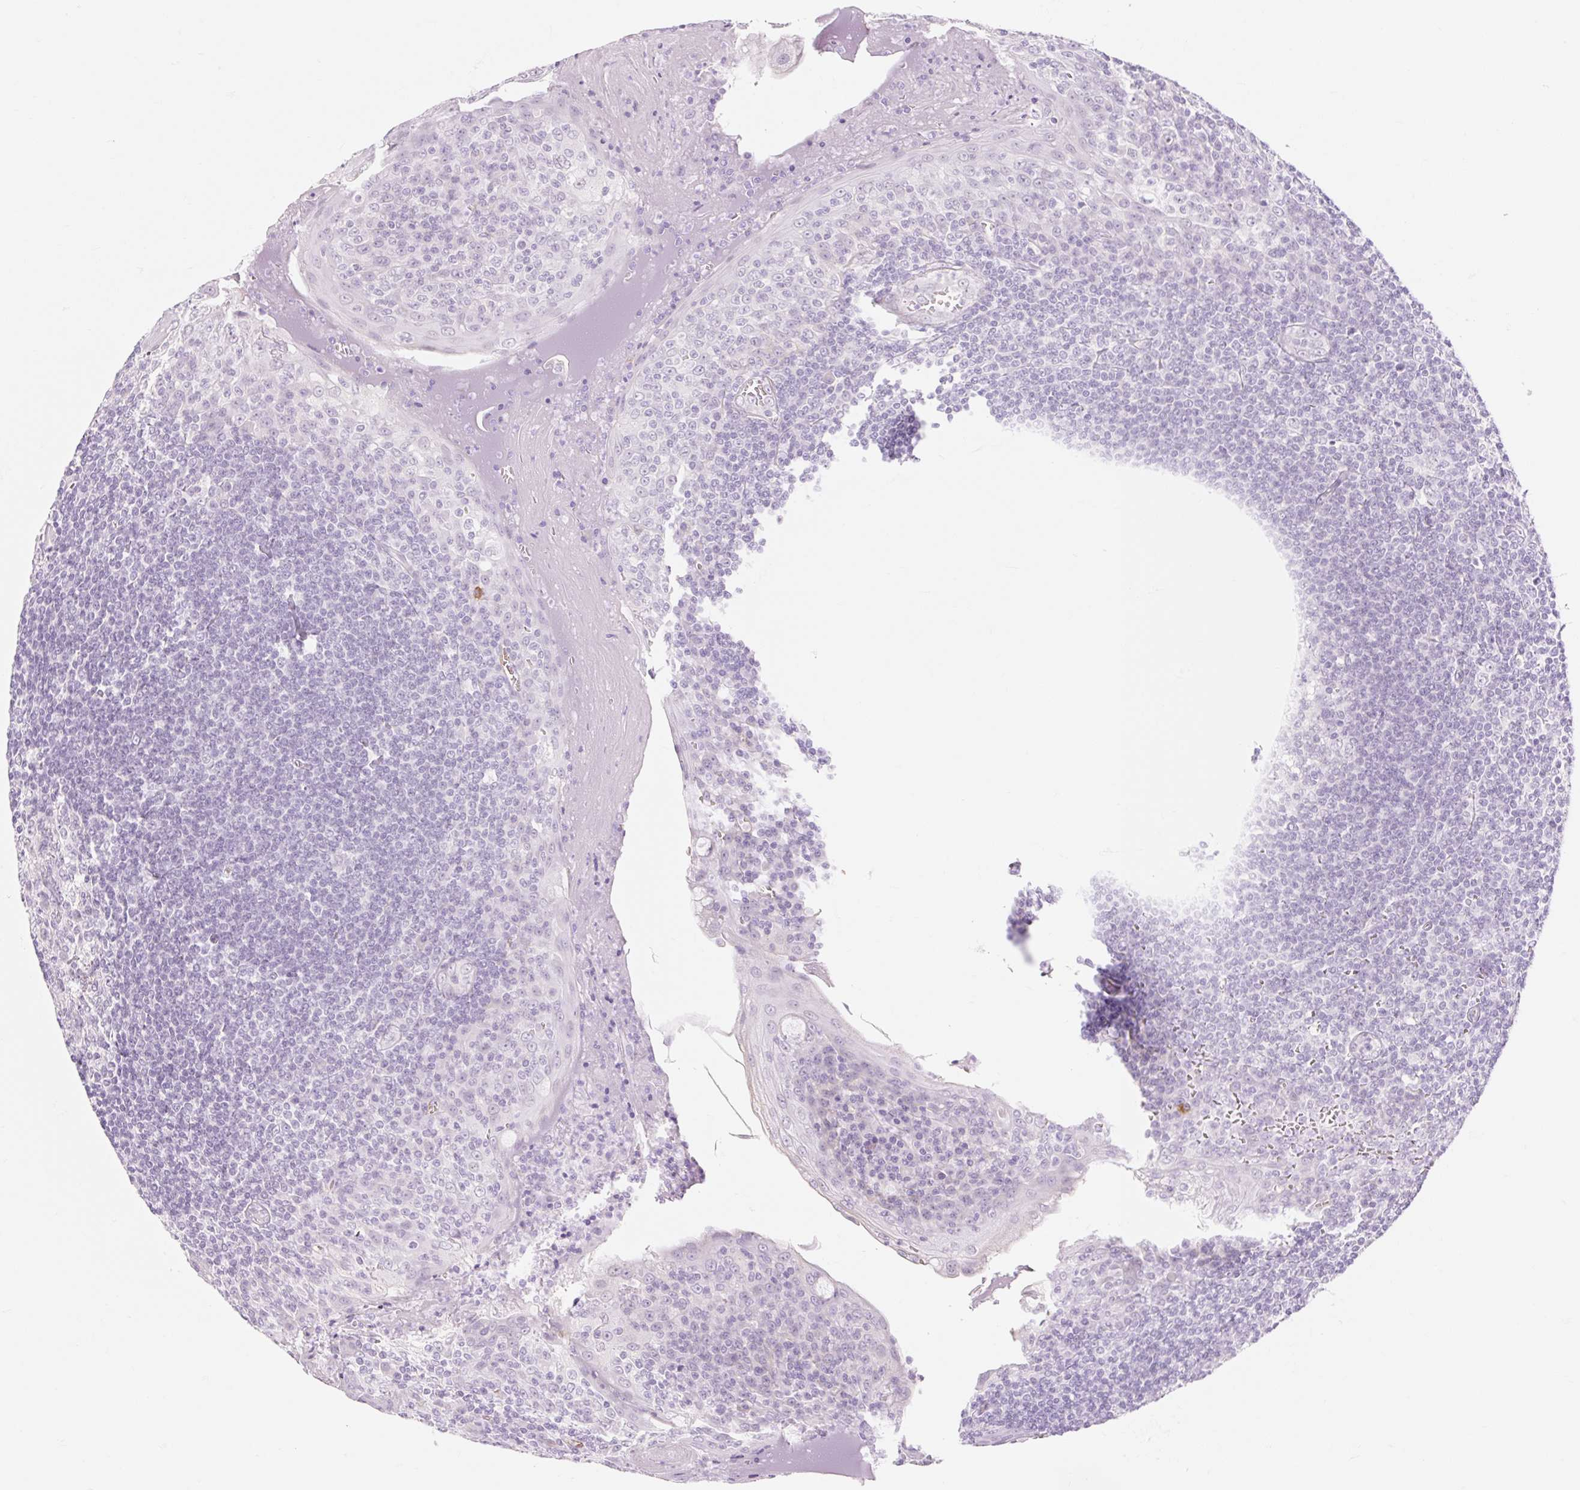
{"staining": {"intensity": "negative", "quantity": "none", "location": "none"}, "tissue": "tonsil", "cell_type": "Germinal center cells", "image_type": "normal", "snomed": [{"axis": "morphology", "description": "Normal tissue, NOS"}, {"axis": "topography", "description": "Tonsil"}], "caption": "DAB immunohistochemical staining of benign human tonsil exhibits no significant expression in germinal center cells.", "gene": "TAF1L", "patient": {"sex": "male", "age": 27}}